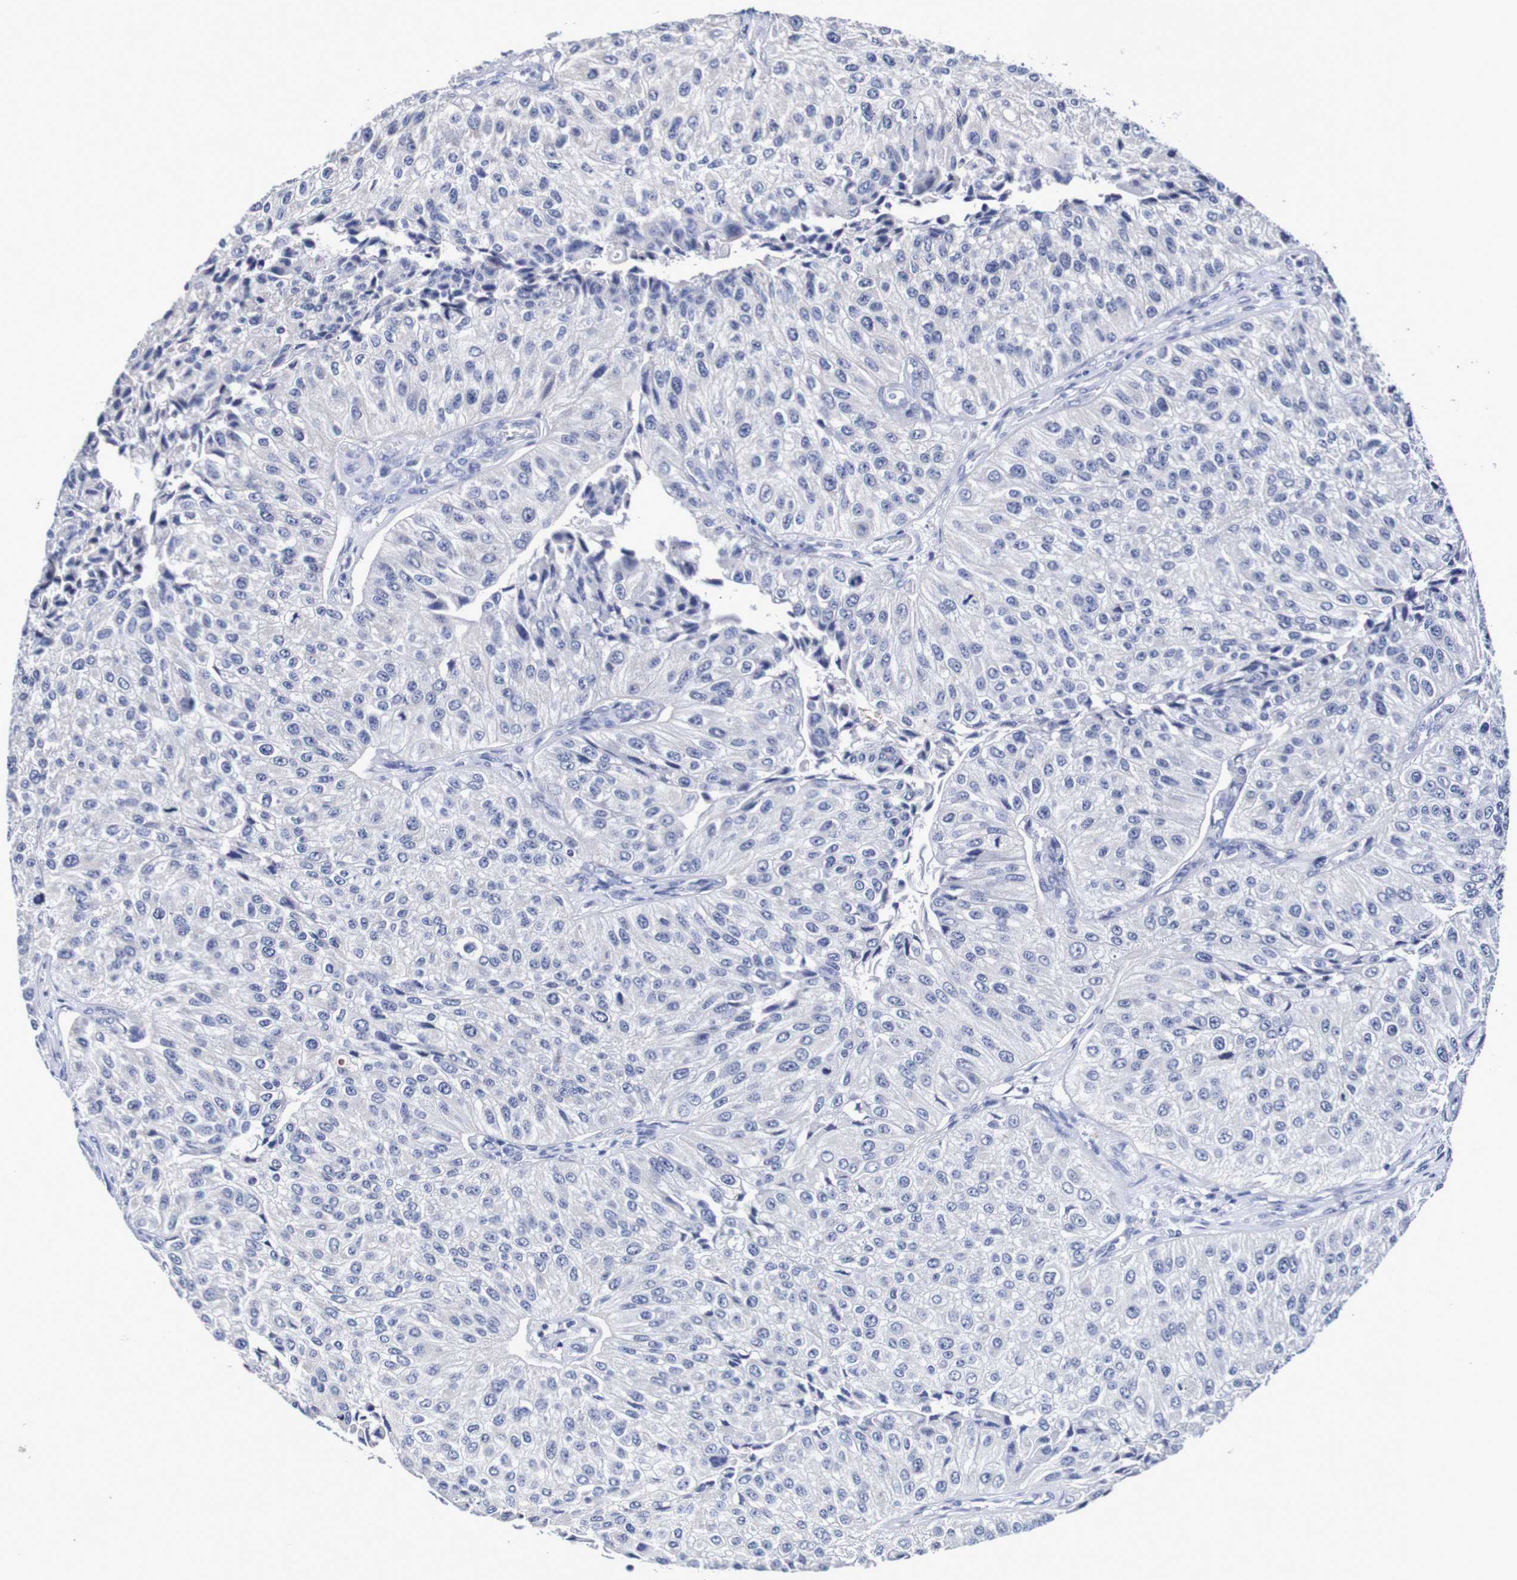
{"staining": {"intensity": "negative", "quantity": "none", "location": "none"}, "tissue": "urothelial cancer", "cell_type": "Tumor cells", "image_type": "cancer", "snomed": [{"axis": "morphology", "description": "Urothelial carcinoma, High grade"}, {"axis": "topography", "description": "Kidney"}, {"axis": "topography", "description": "Urinary bladder"}], "caption": "A histopathology image of urothelial carcinoma (high-grade) stained for a protein exhibits no brown staining in tumor cells. The staining is performed using DAB (3,3'-diaminobenzidine) brown chromogen with nuclei counter-stained in using hematoxylin.", "gene": "ACVR1C", "patient": {"sex": "male", "age": 77}}